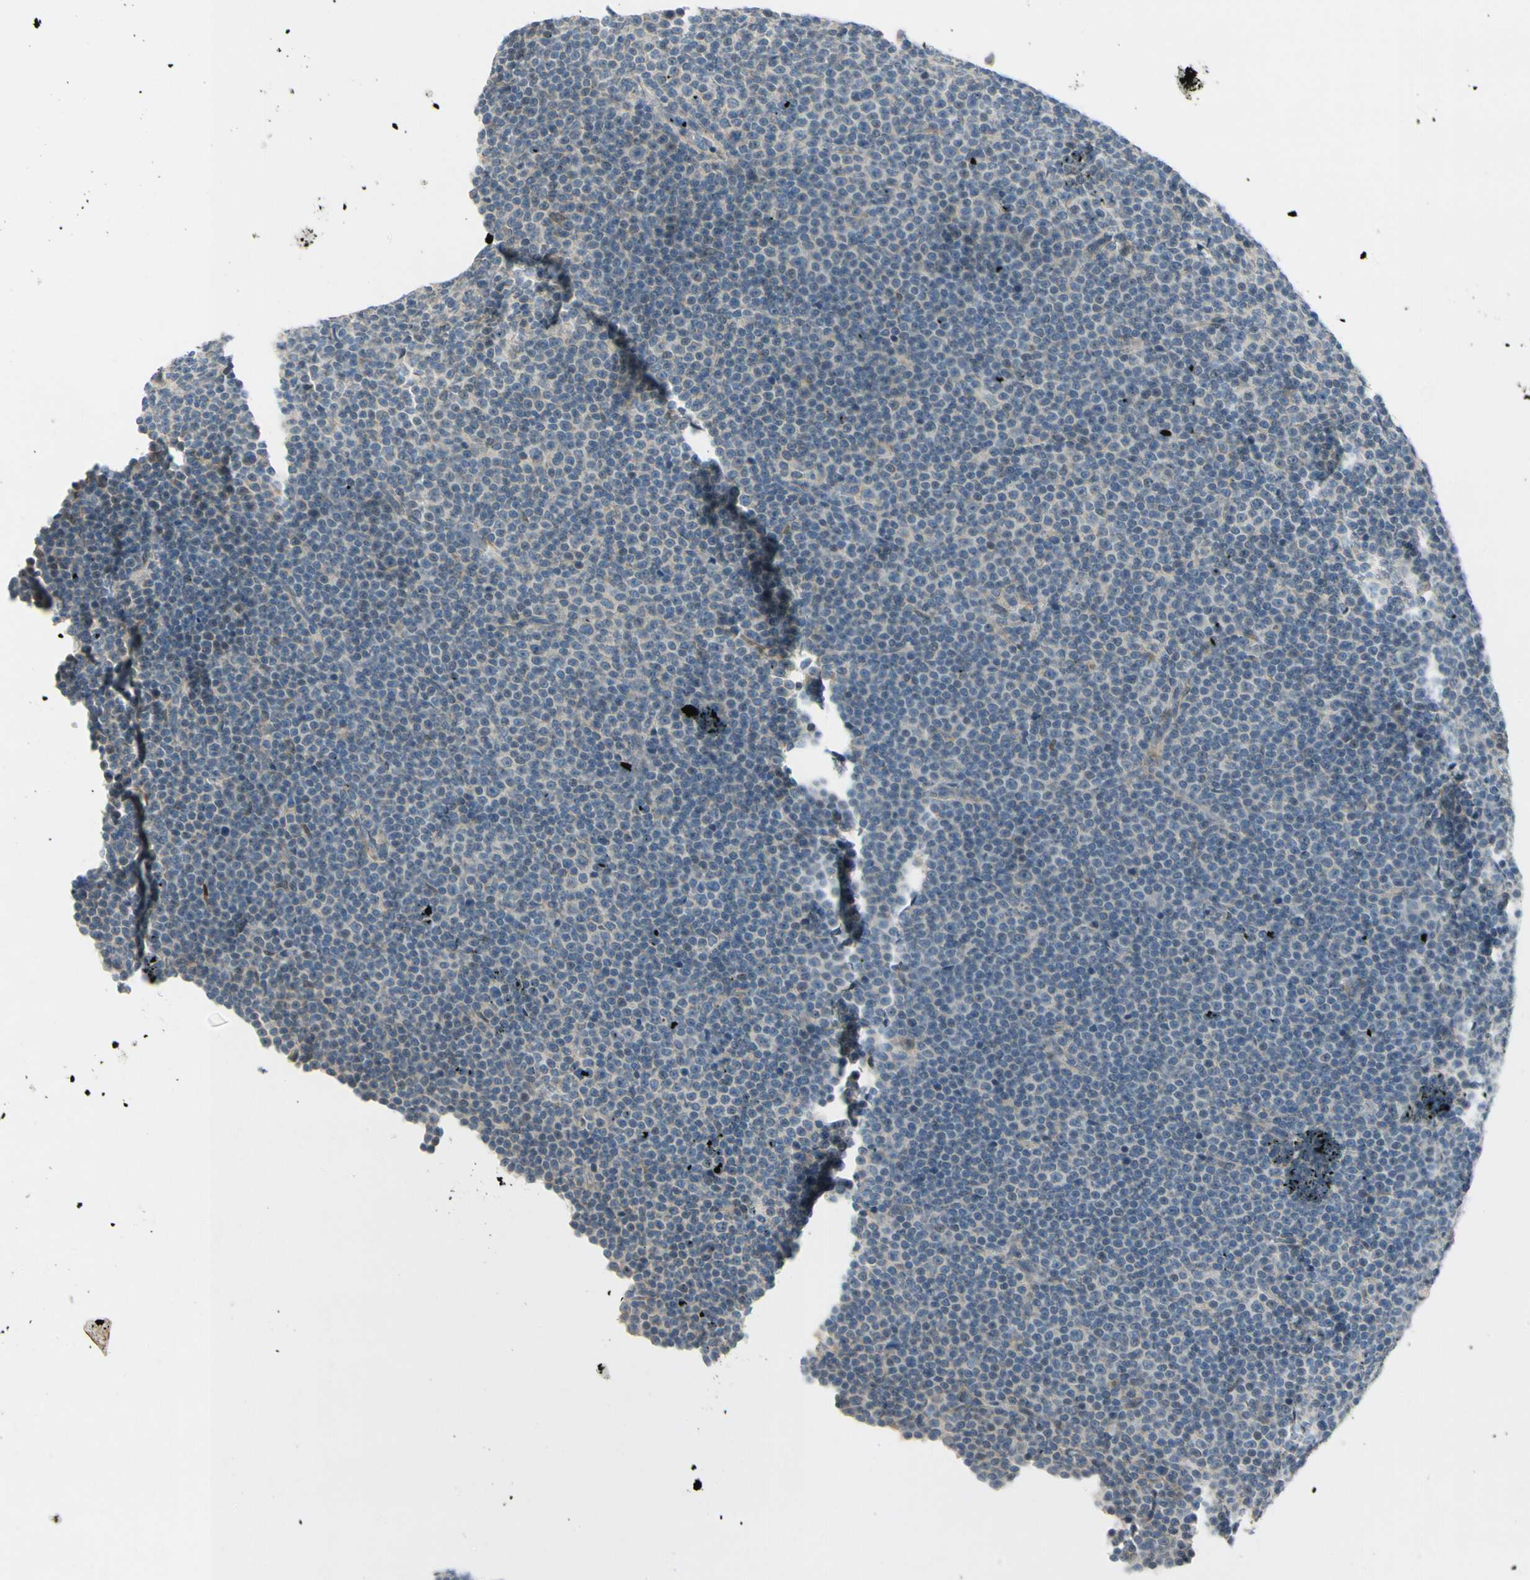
{"staining": {"intensity": "negative", "quantity": "none", "location": "none"}, "tissue": "lymphoma", "cell_type": "Tumor cells", "image_type": "cancer", "snomed": [{"axis": "morphology", "description": "Malignant lymphoma, non-Hodgkin's type, Low grade"}, {"axis": "topography", "description": "Lymph node"}], "caption": "This histopathology image is of lymphoma stained with IHC to label a protein in brown with the nuclei are counter-stained blue. There is no staining in tumor cells.", "gene": "FHL2", "patient": {"sex": "female", "age": 67}}